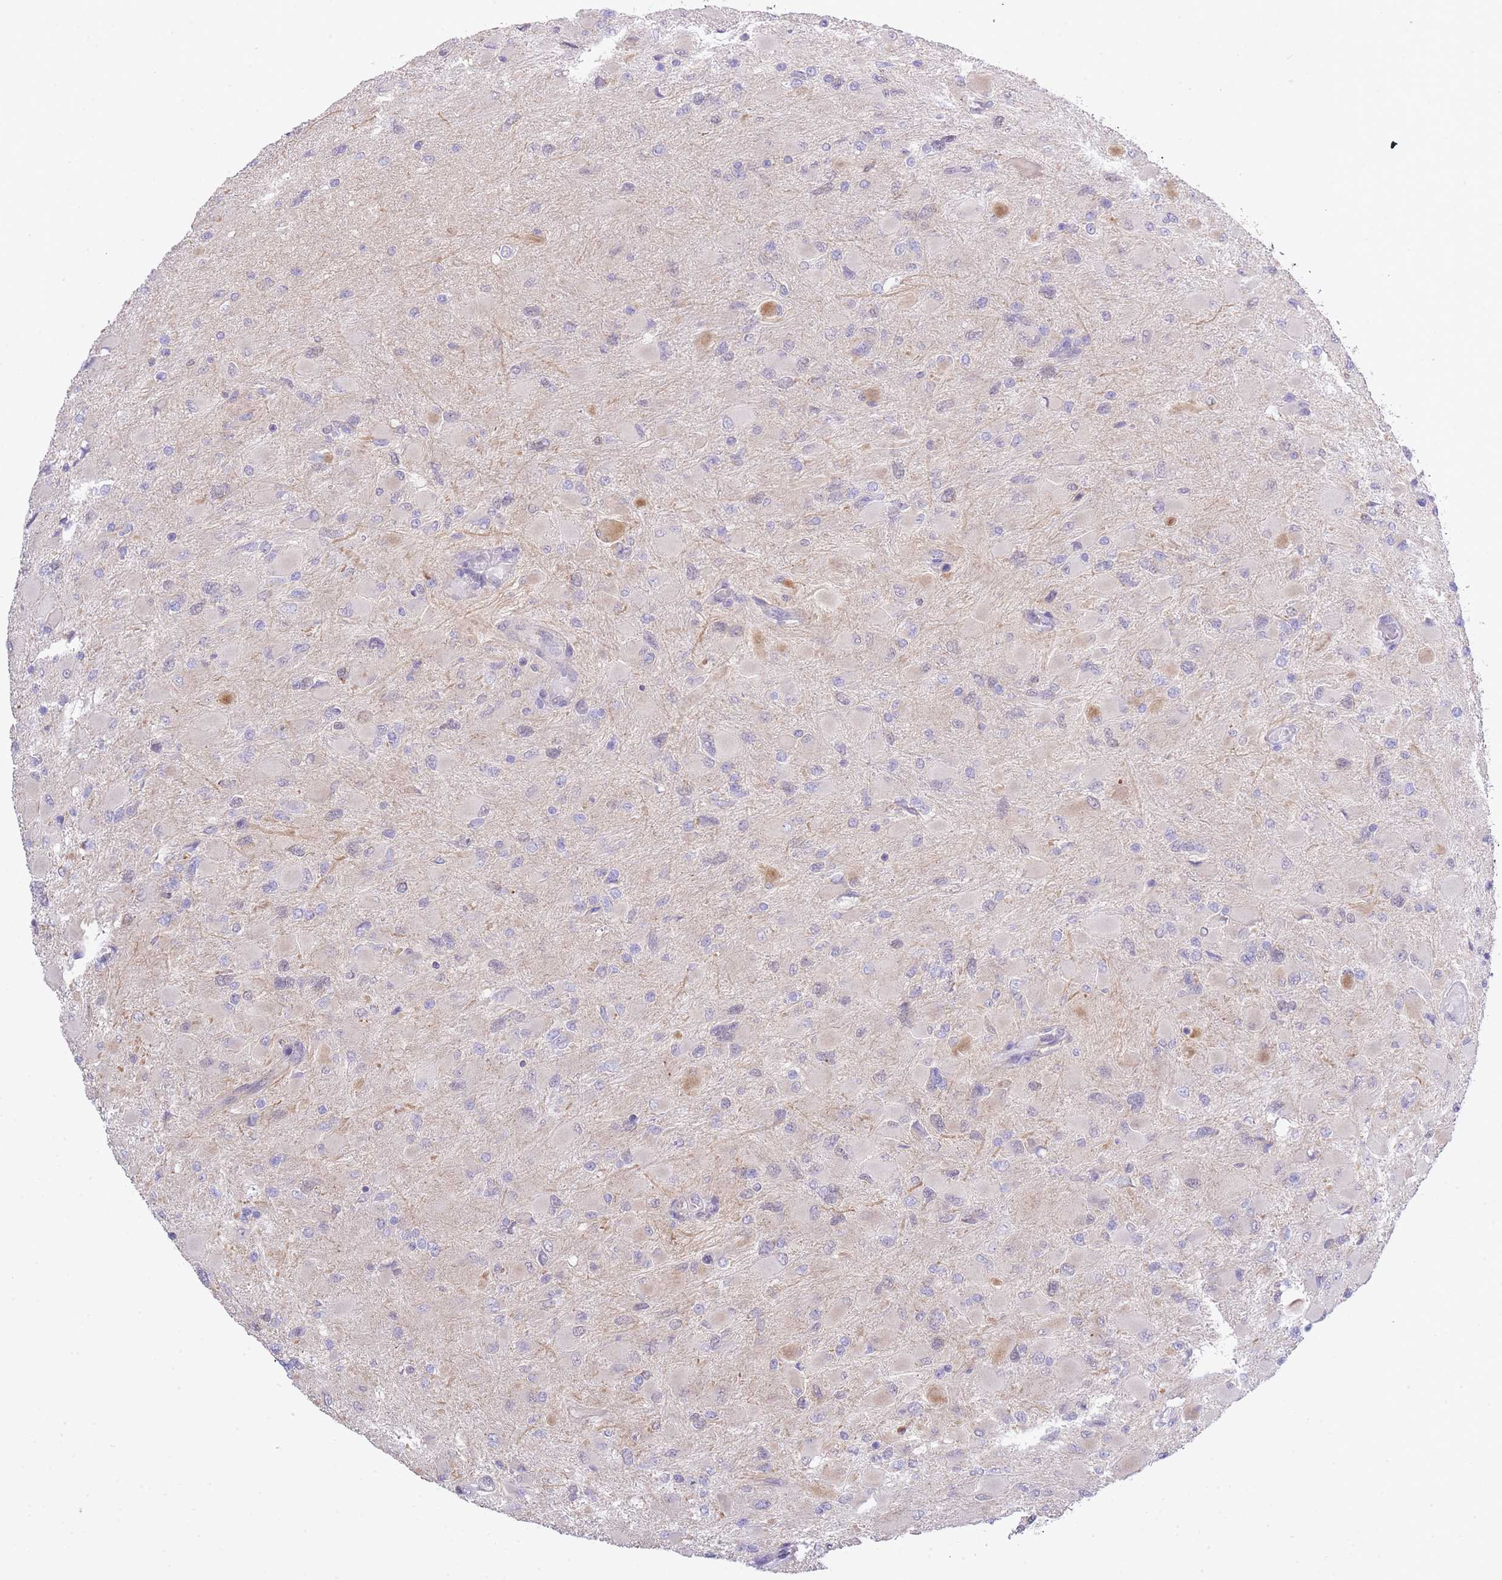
{"staining": {"intensity": "negative", "quantity": "none", "location": "none"}, "tissue": "glioma", "cell_type": "Tumor cells", "image_type": "cancer", "snomed": [{"axis": "morphology", "description": "Glioma, malignant, High grade"}, {"axis": "topography", "description": "Cerebral cortex"}], "caption": "Immunohistochemistry (IHC) photomicrograph of human glioma stained for a protein (brown), which shows no staining in tumor cells. (DAB immunohistochemistry, high magnification).", "gene": "CTBP1", "patient": {"sex": "female", "age": 36}}